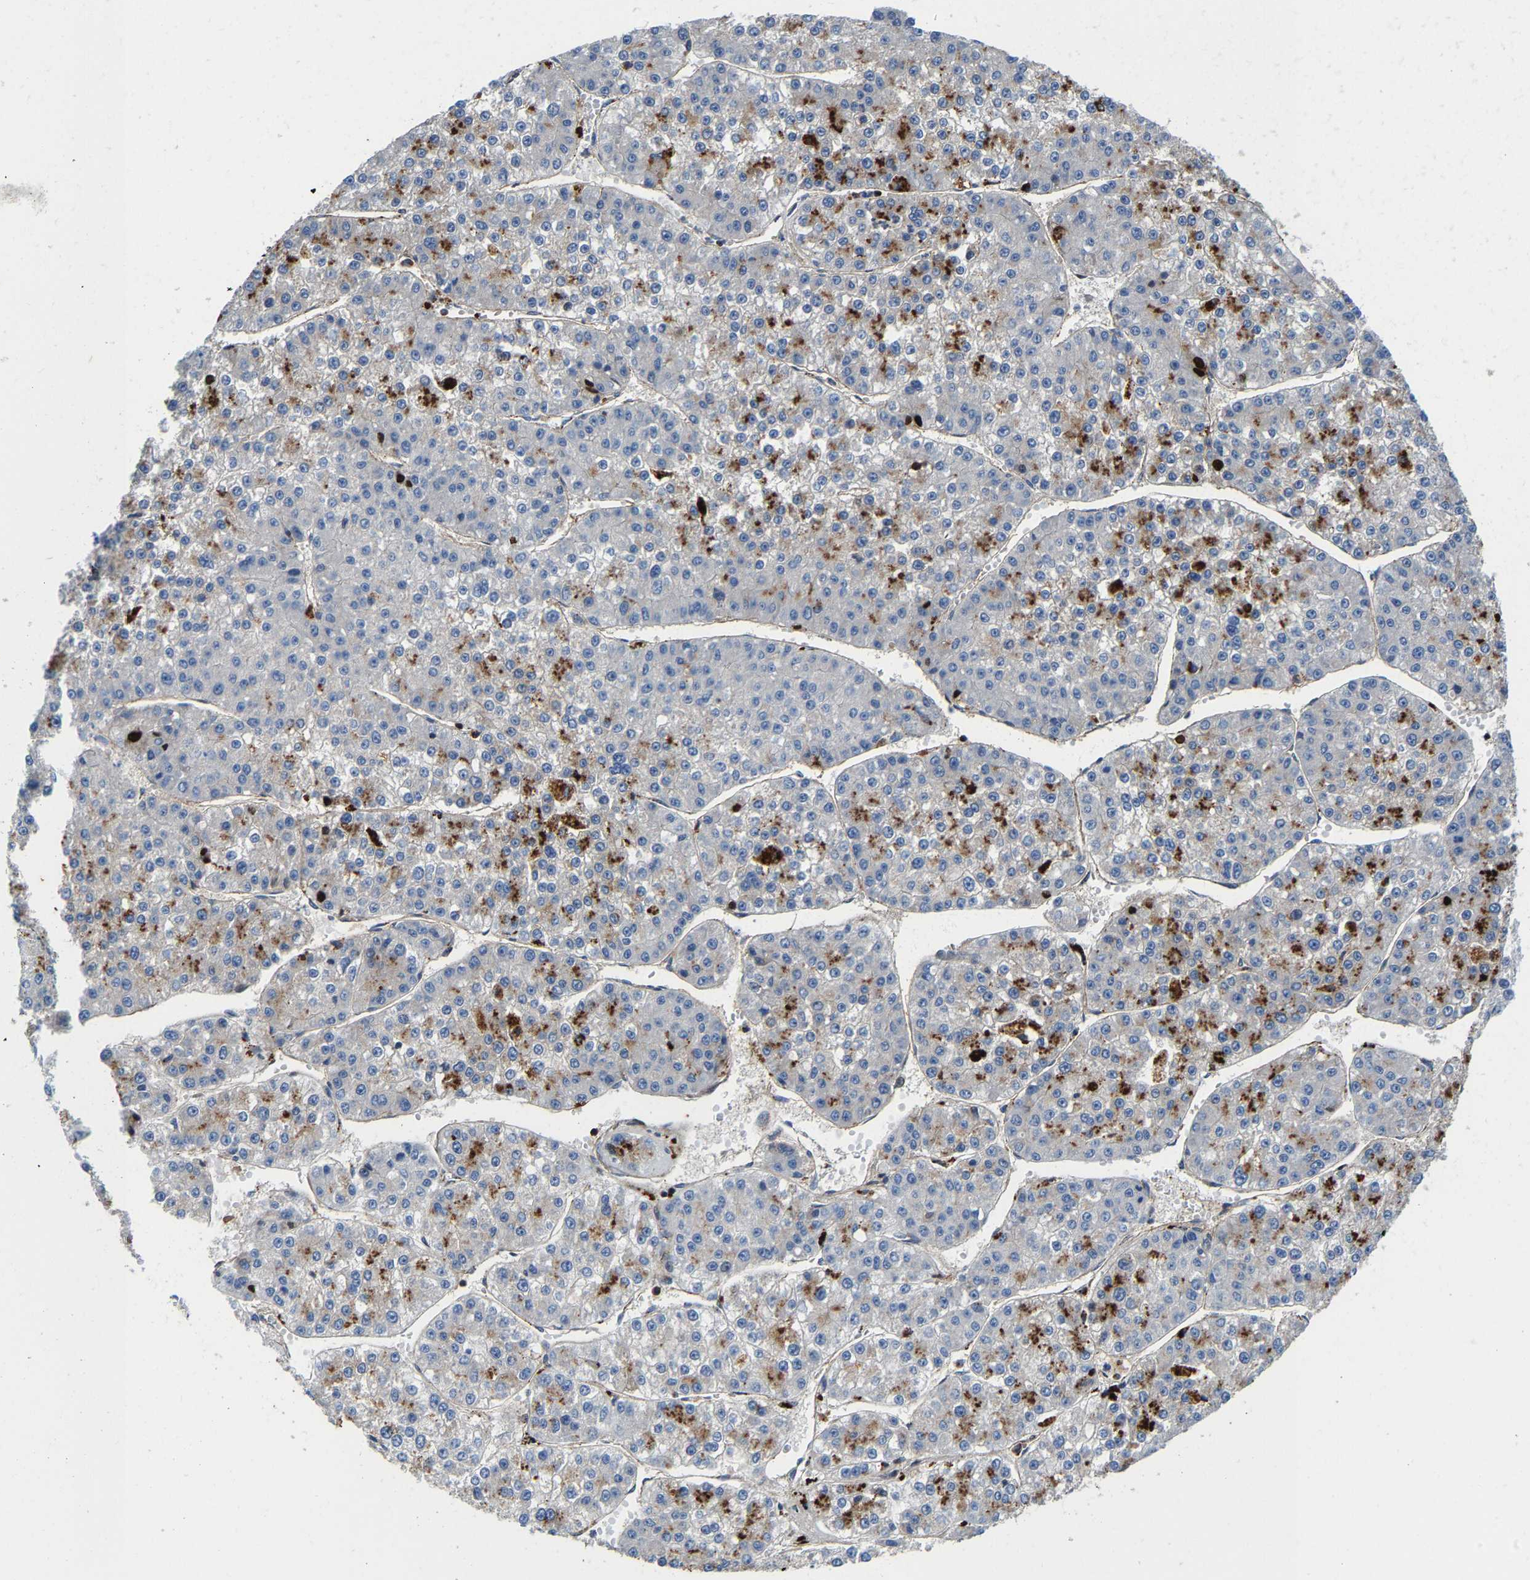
{"staining": {"intensity": "strong", "quantity": "<25%", "location": "cytoplasmic/membranous"}, "tissue": "liver cancer", "cell_type": "Tumor cells", "image_type": "cancer", "snomed": [{"axis": "morphology", "description": "Carcinoma, Hepatocellular, NOS"}, {"axis": "topography", "description": "Liver"}], "caption": "Strong cytoplasmic/membranous expression for a protein is present in about <25% of tumor cells of liver cancer (hepatocellular carcinoma) using immunohistochemistry (IHC).", "gene": "DPP7", "patient": {"sex": "female", "age": 73}}